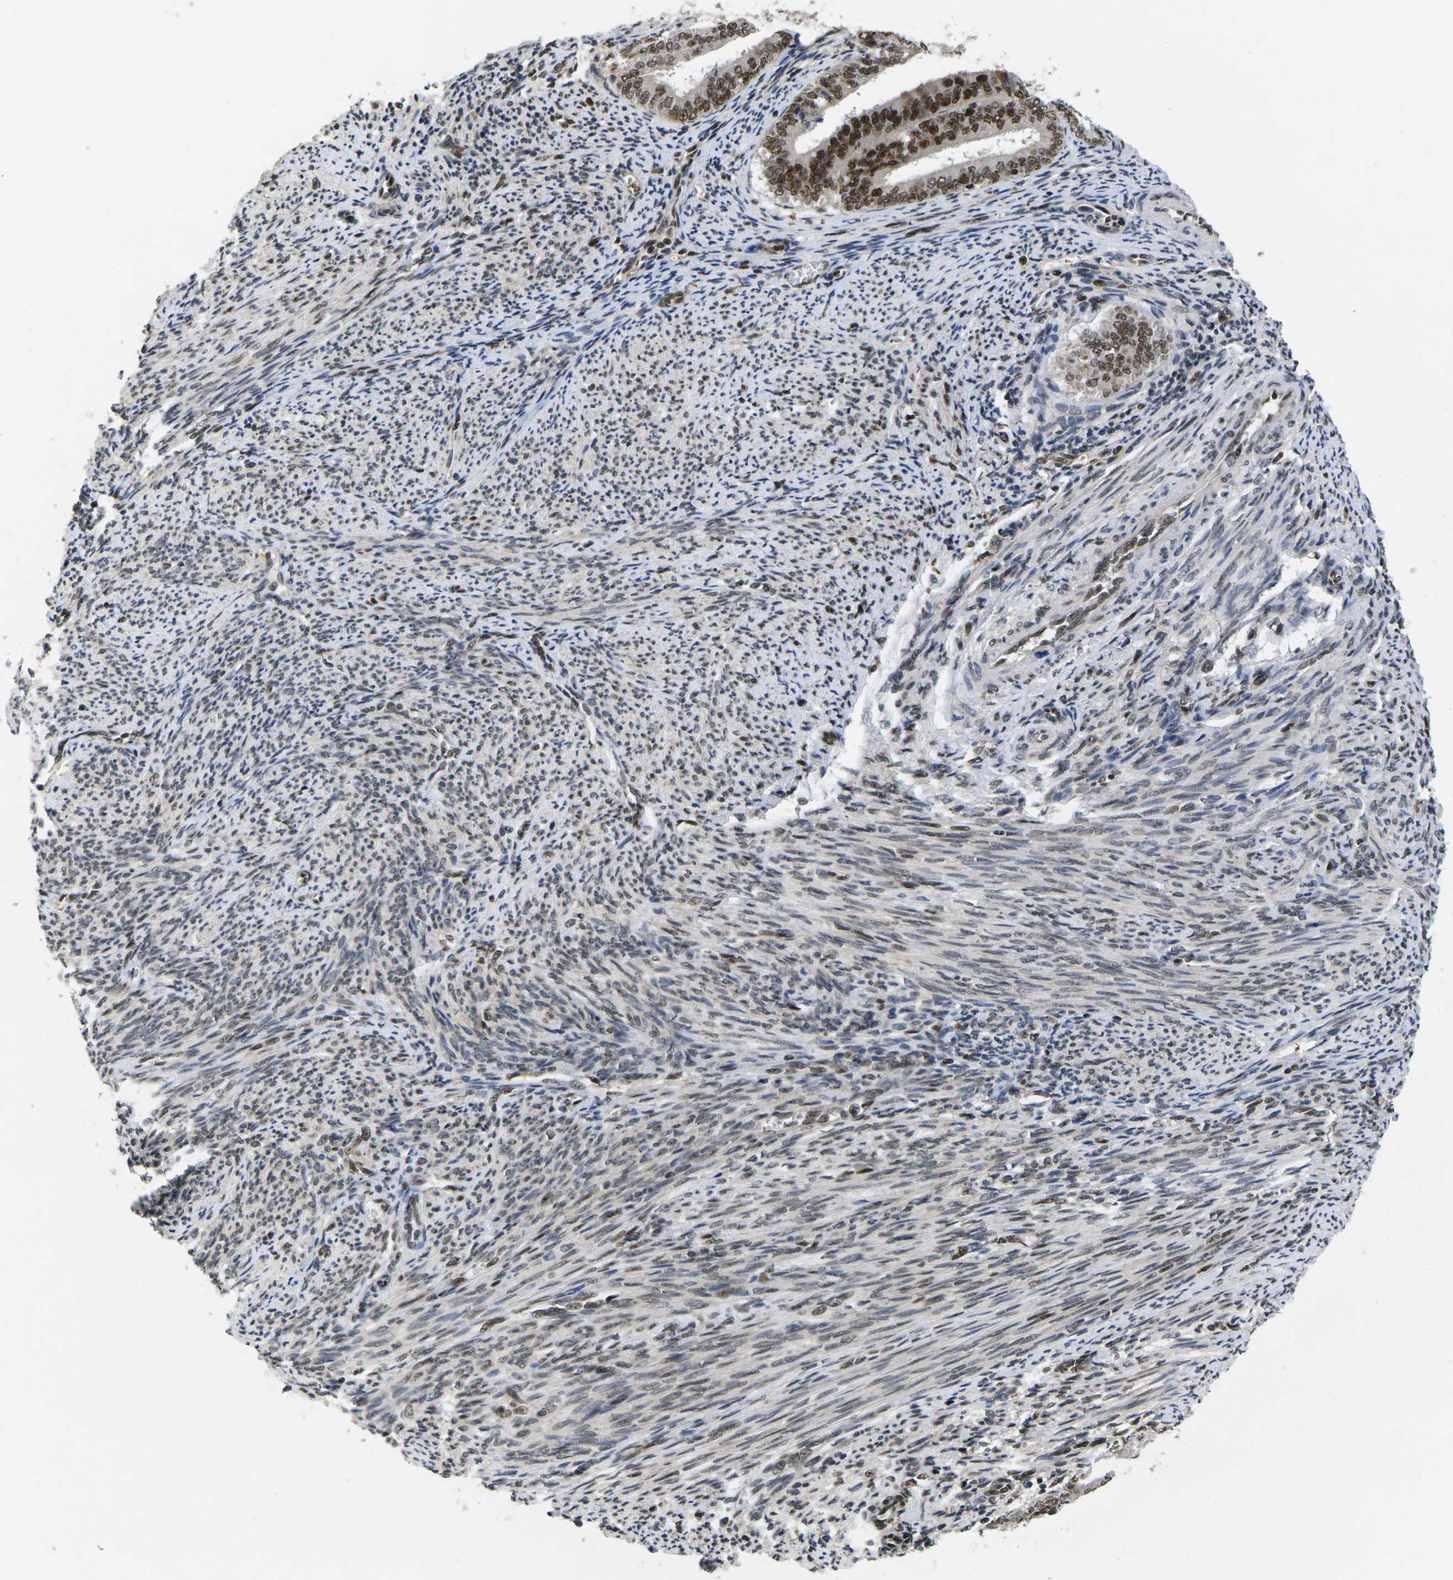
{"staining": {"intensity": "strong", "quantity": ">75%", "location": "nuclear"}, "tissue": "endometrial cancer", "cell_type": "Tumor cells", "image_type": "cancer", "snomed": [{"axis": "morphology", "description": "Adenocarcinoma, NOS"}, {"axis": "topography", "description": "Endometrium"}], "caption": "This image reveals adenocarcinoma (endometrial) stained with immunohistochemistry to label a protein in brown. The nuclear of tumor cells show strong positivity for the protein. Nuclei are counter-stained blue.", "gene": "GTF2E1", "patient": {"sex": "female", "age": 63}}